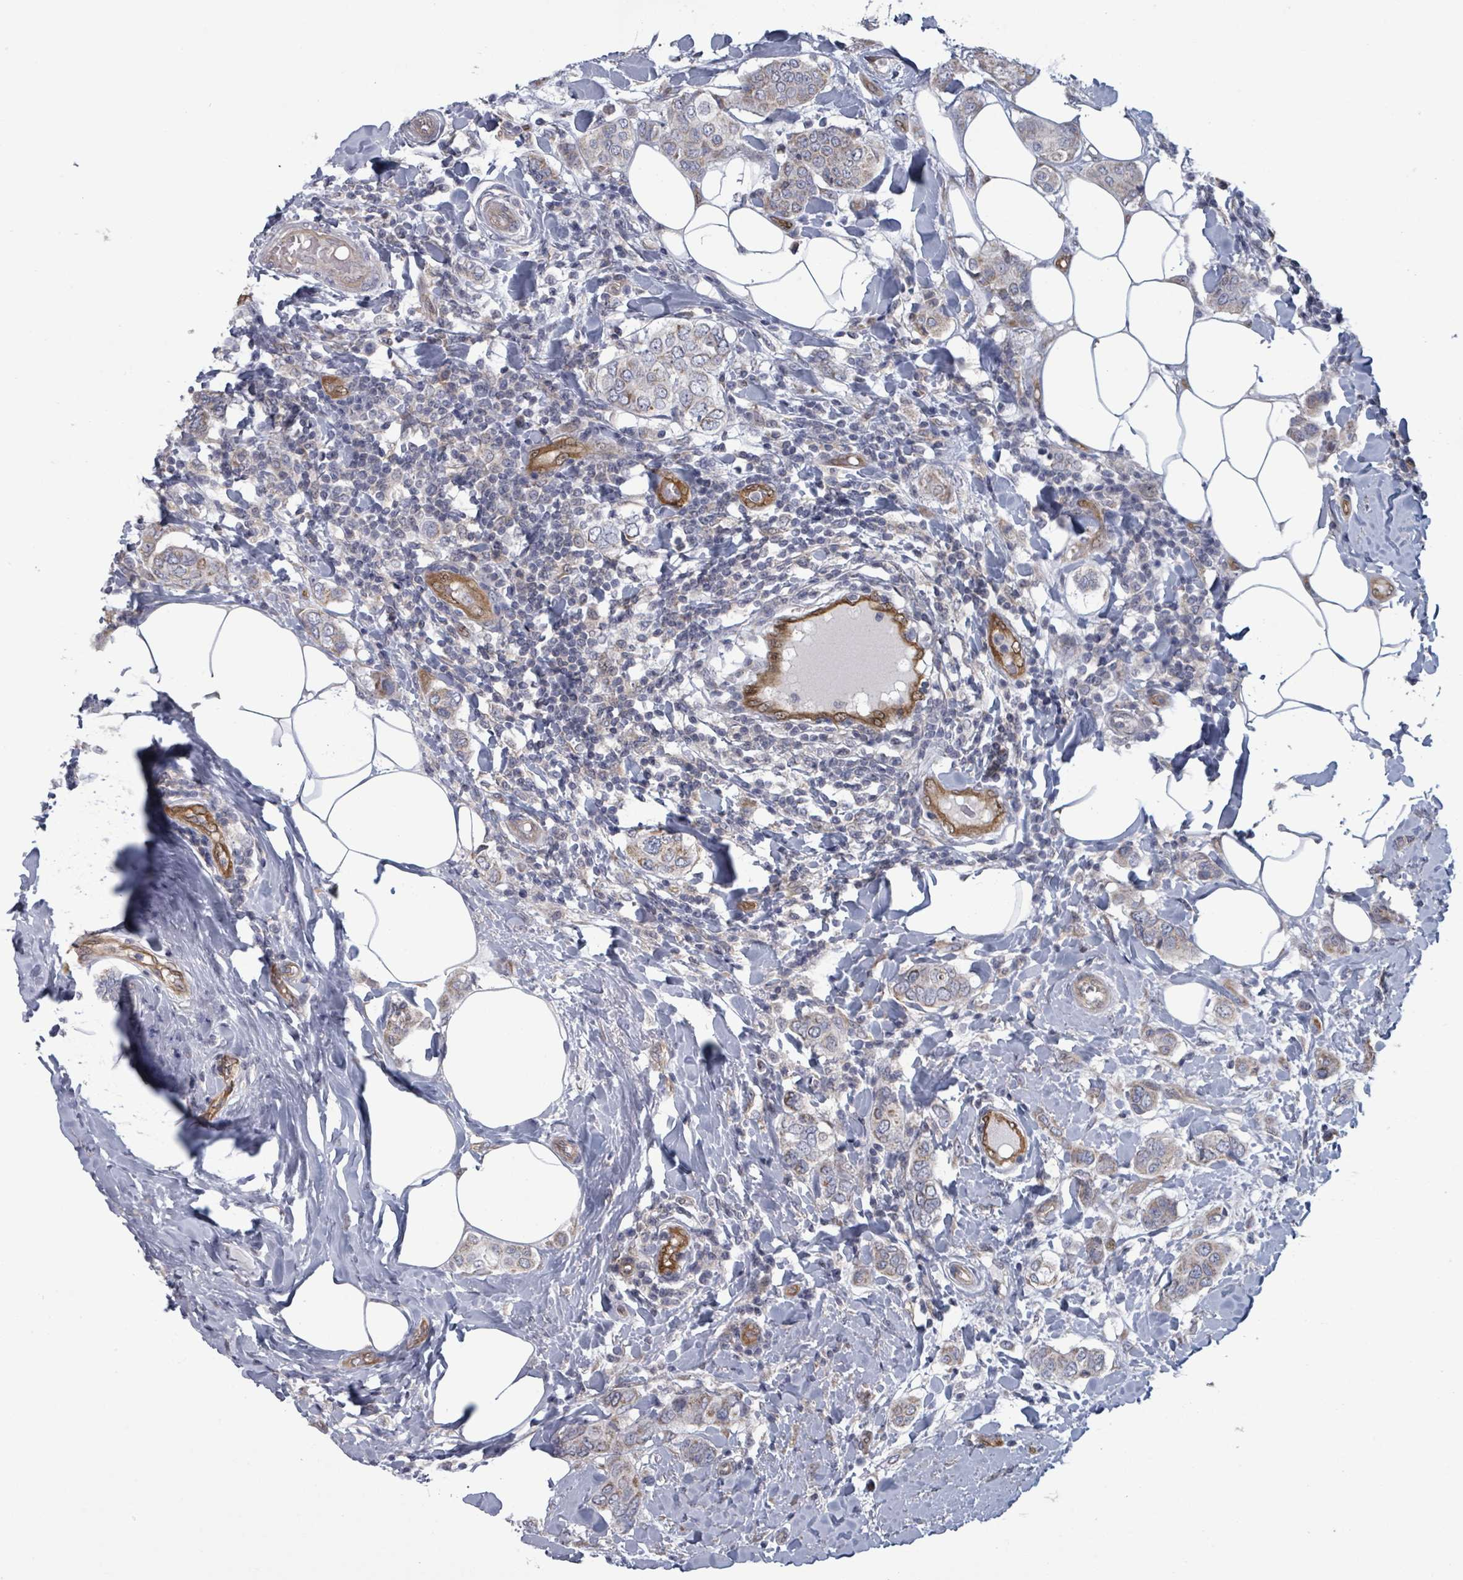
{"staining": {"intensity": "negative", "quantity": "none", "location": "none"}, "tissue": "breast cancer", "cell_type": "Tumor cells", "image_type": "cancer", "snomed": [{"axis": "morphology", "description": "Lobular carcinoma"}, {"axis": "topography", "description": "Breast"}], "caption": "Immunohistochemical staining of human breast cancer demonstrates no significant staining in tumor cells.", "gene": "FKBP1A", "patient": {"sex": "female", "age": 51}}